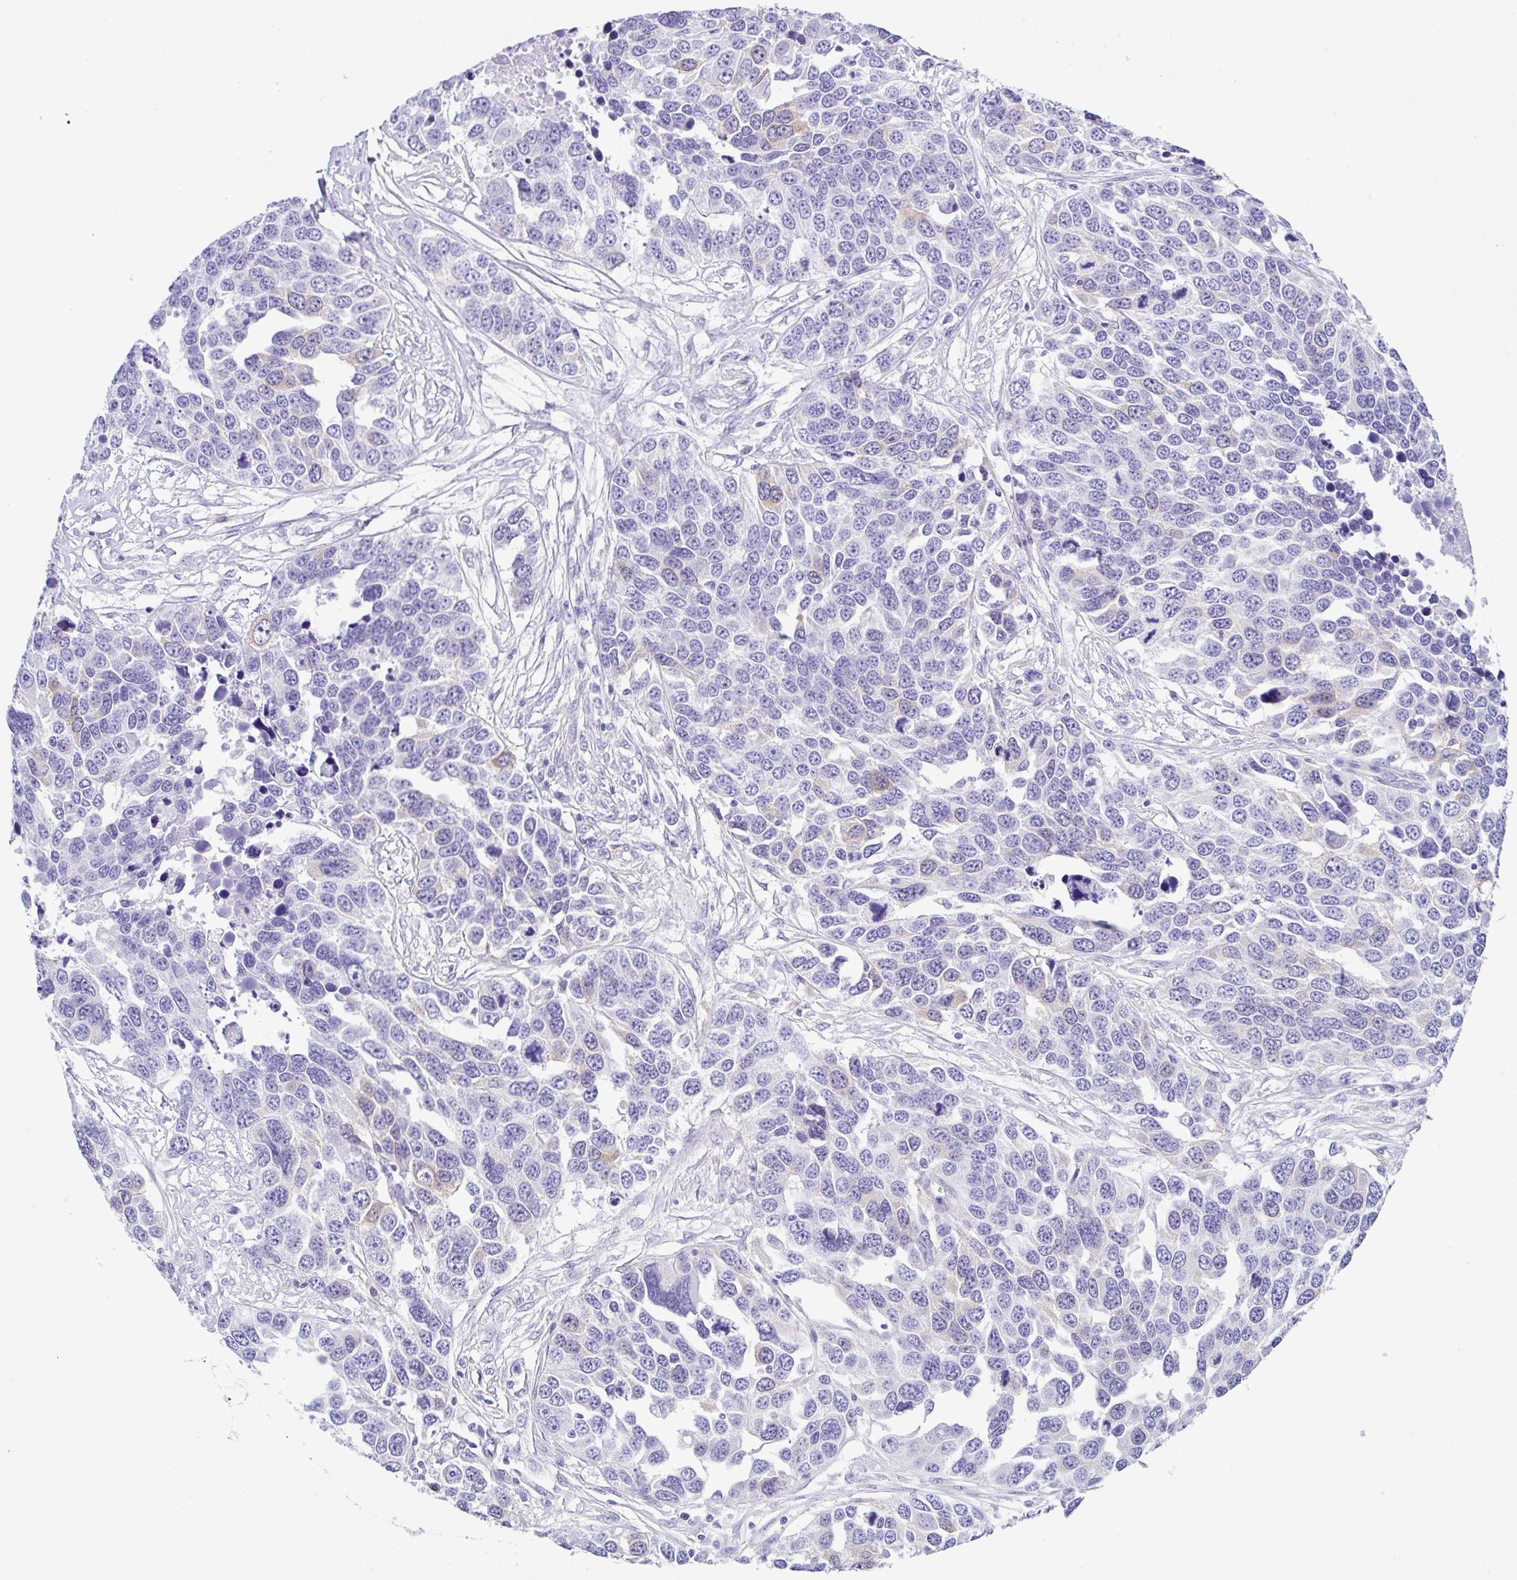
{"staining": {"intensity": "negative", "quantity": "none", "location": "none"}, "tissue": "ovarian cancer", "cell_type": "Tumor cells", "image_type": "cancer", "snomed": [{"axis": "morphology", "description": "Cystadenocarcinoma, serous, NOS"}, {"axis": "topography", "description": "Ovary"}], "caption": "IHC of serous cystadenocarcinoma (ovarian) displays no expression in tumor cells.", "gene": "RRM2", "patient": {"sex": "female", "age": 76}}